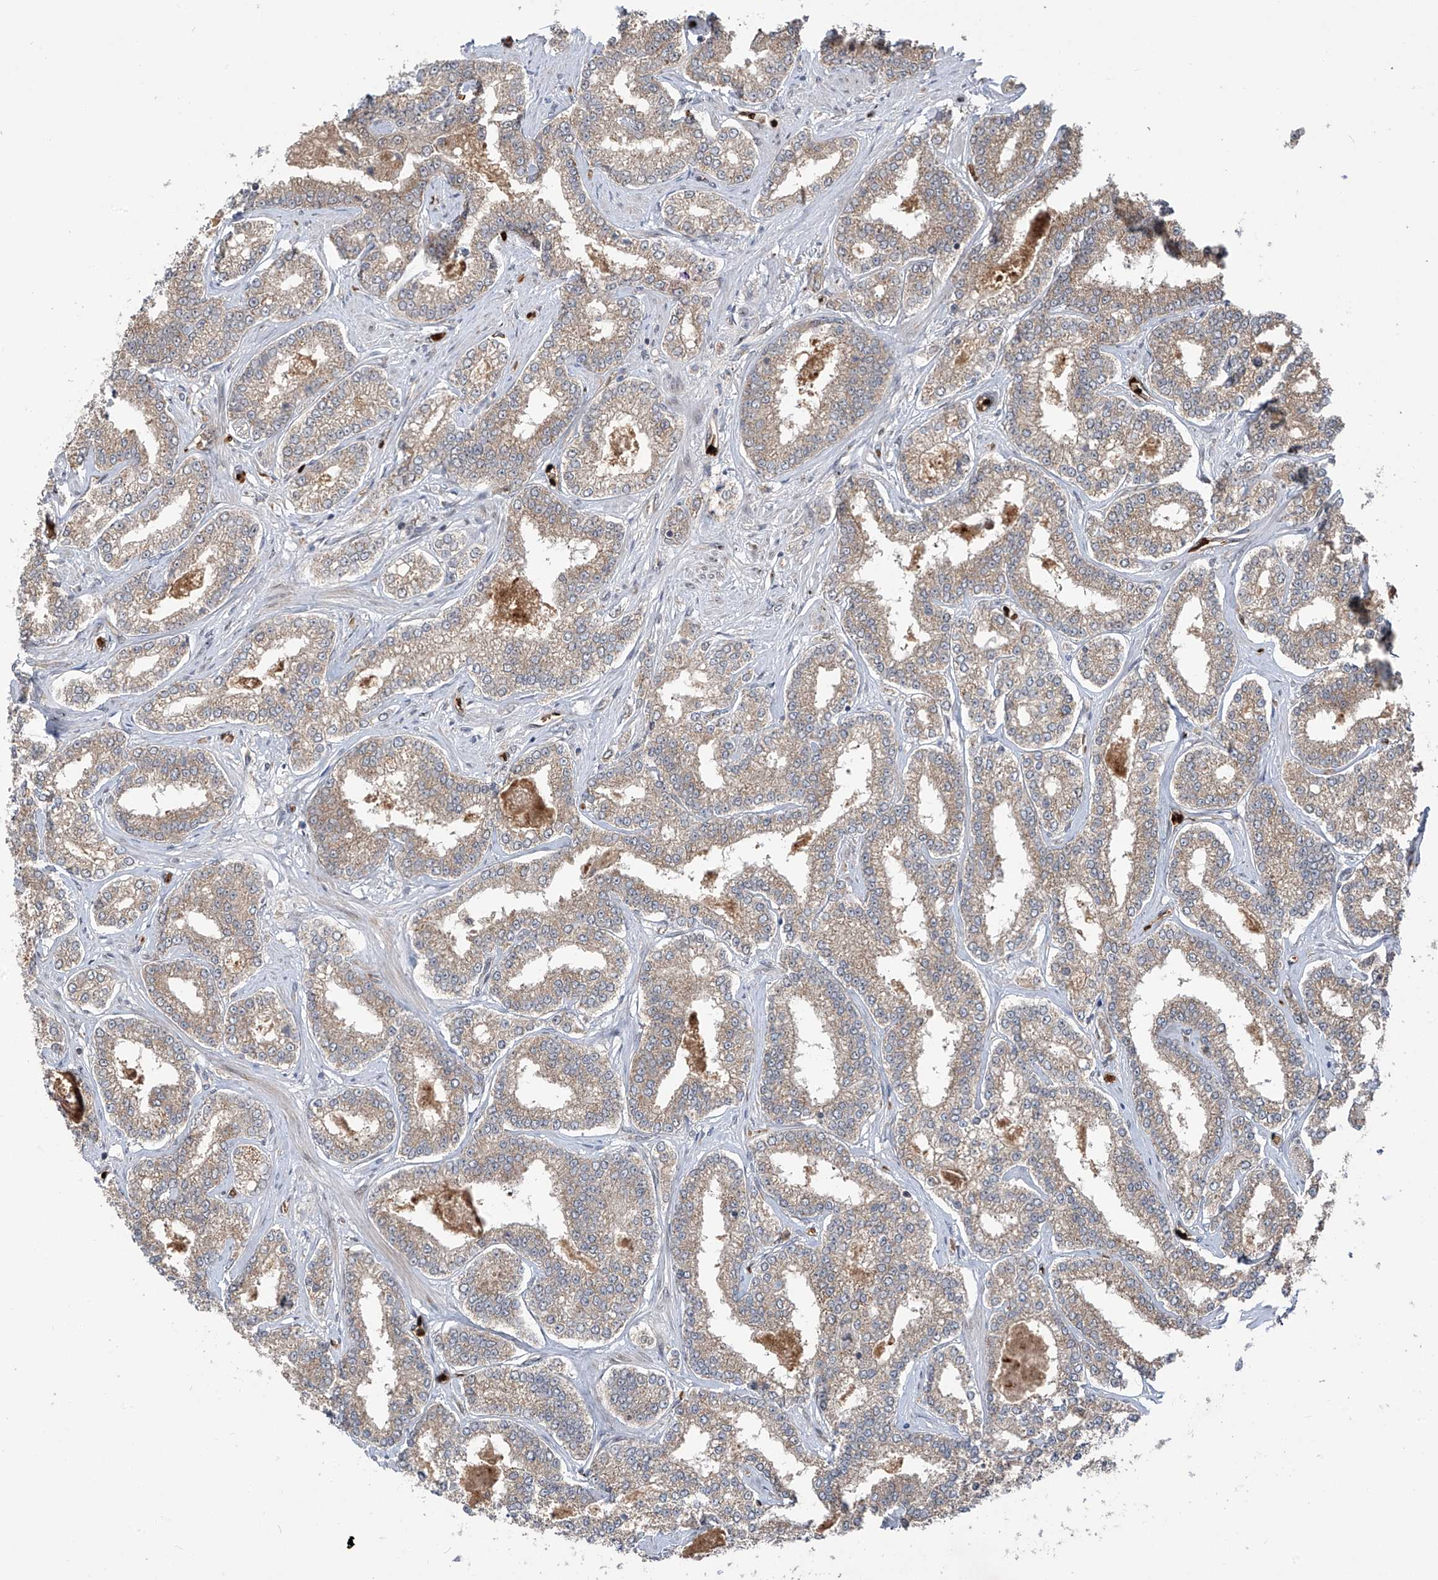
{"staining": {"intensity": "weak", "quantity": "25%-75%", "location": "cytoplasmic/membranous"}, "tissue": "prostate cancer", "cell_type": "Tumor cells", "image_type": "cancer", "snomed": [{"axis": "morphology", "description": "Normal tissue, NOS"}, {"axis": "morphology", "description": "Adenocarcinoma, High grade"}, {"axis": "topography", "description": "Prostate"}], "caption": "Tumor cells demonstrate weak cytoplasmic/membranous positivity in approximately 25%-75% of cells in adenocarcinoma (high-grade) (prostate). (Stains: DAB (3,3'-diaminobenzidine) in brown, nuclei in blue, Microscopy: brightfield microscopy at high magnification).", "gene": "ZDHHC9", "patient": {"sex": "male", "age": 83}}